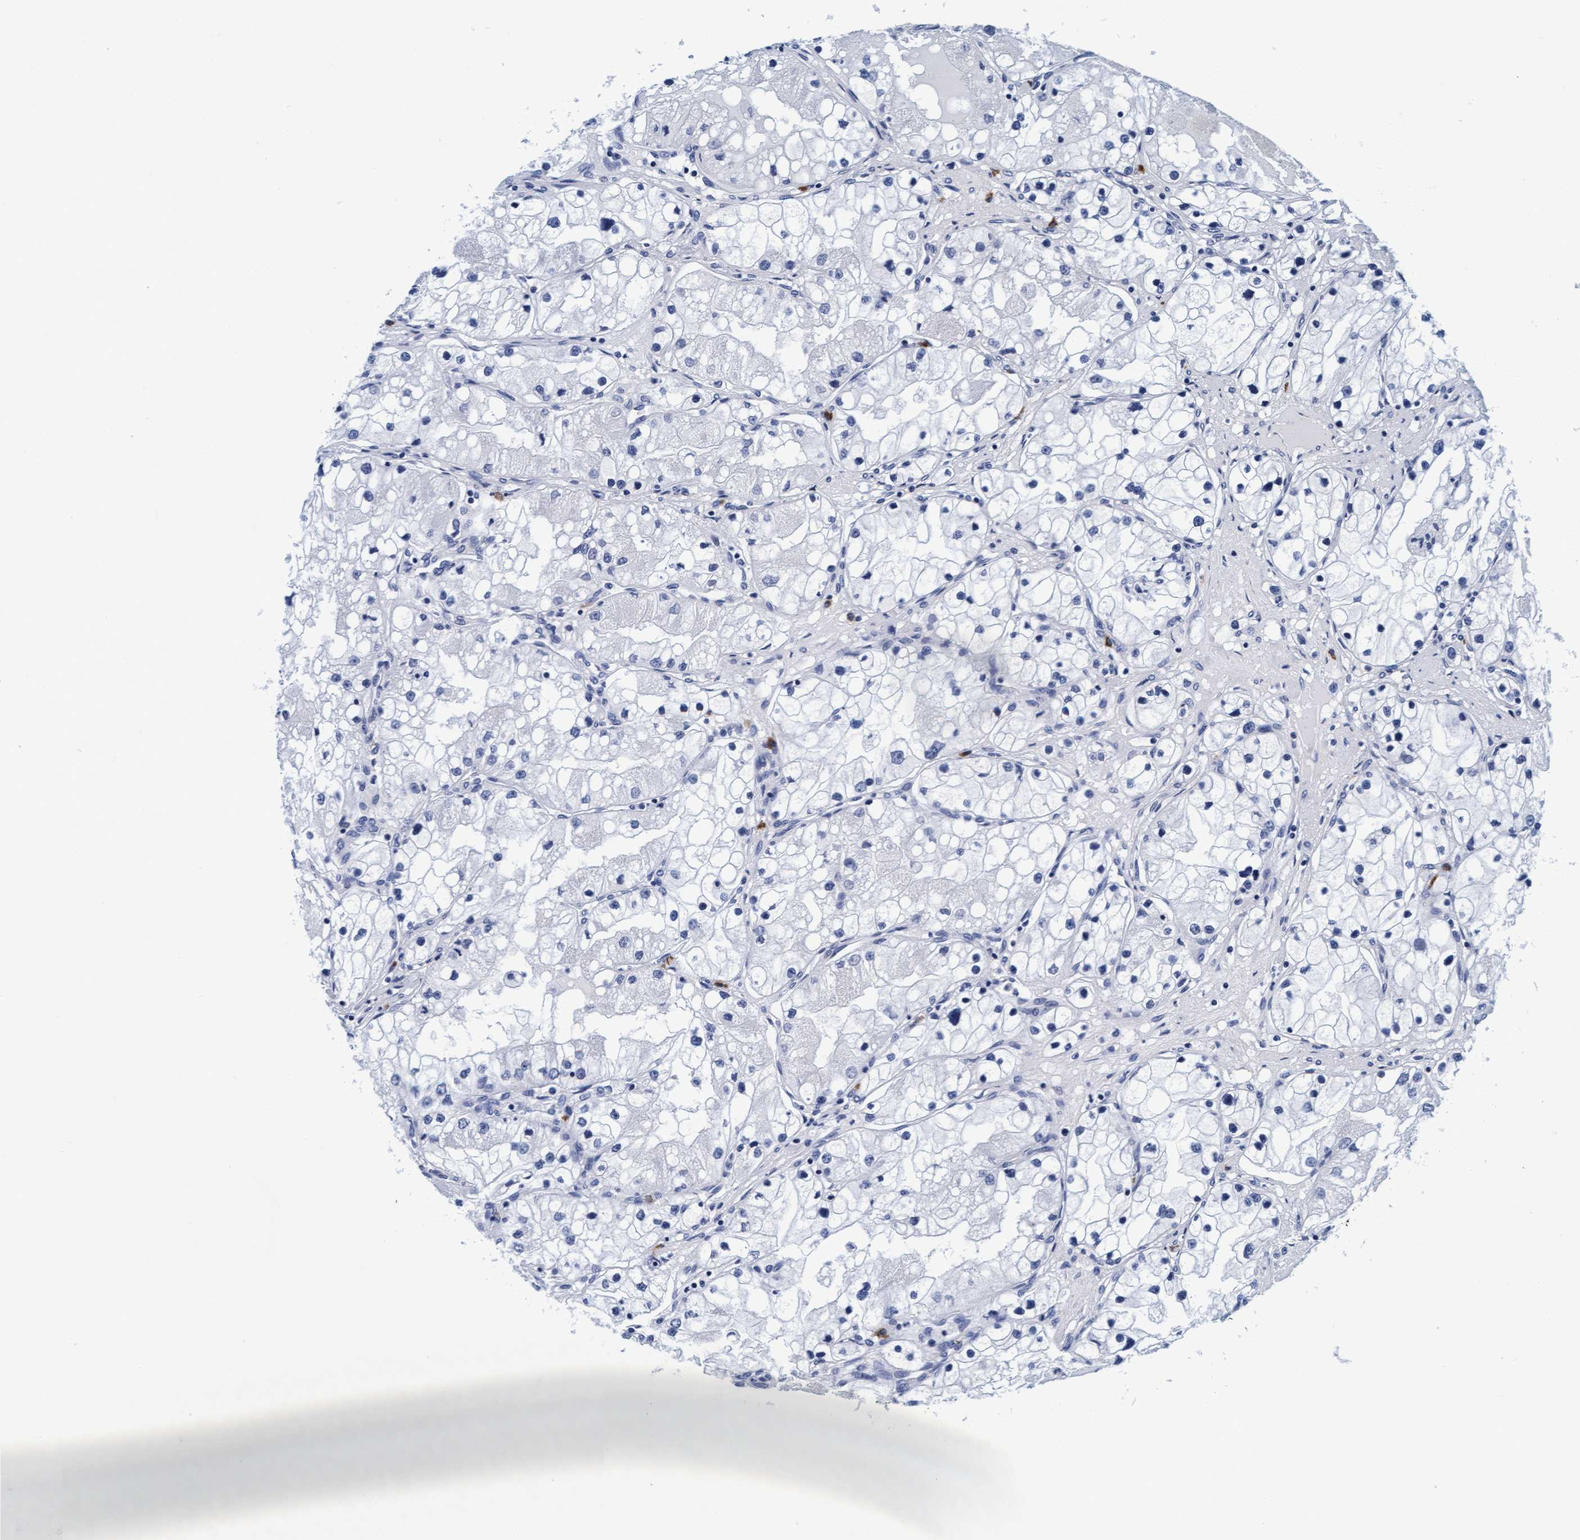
{"staining": {"intensity": "negative", "quantity": "none", "location": "none"}, "tissue": "renal cancer", "cell_type": "Tumor cells", "image_type": "cancer", "snomed": [{"axis": "morphology", "description": "Adenocarcinoma, NOS"}, {"axis": "topography", "description": "Kidney"}], "caption": "Renal cancer was stained to show a protein in brown. There is no significant staining in tumor cells.", "gene": "ARSG", "patient": {"sex": "male", "age": 68}}